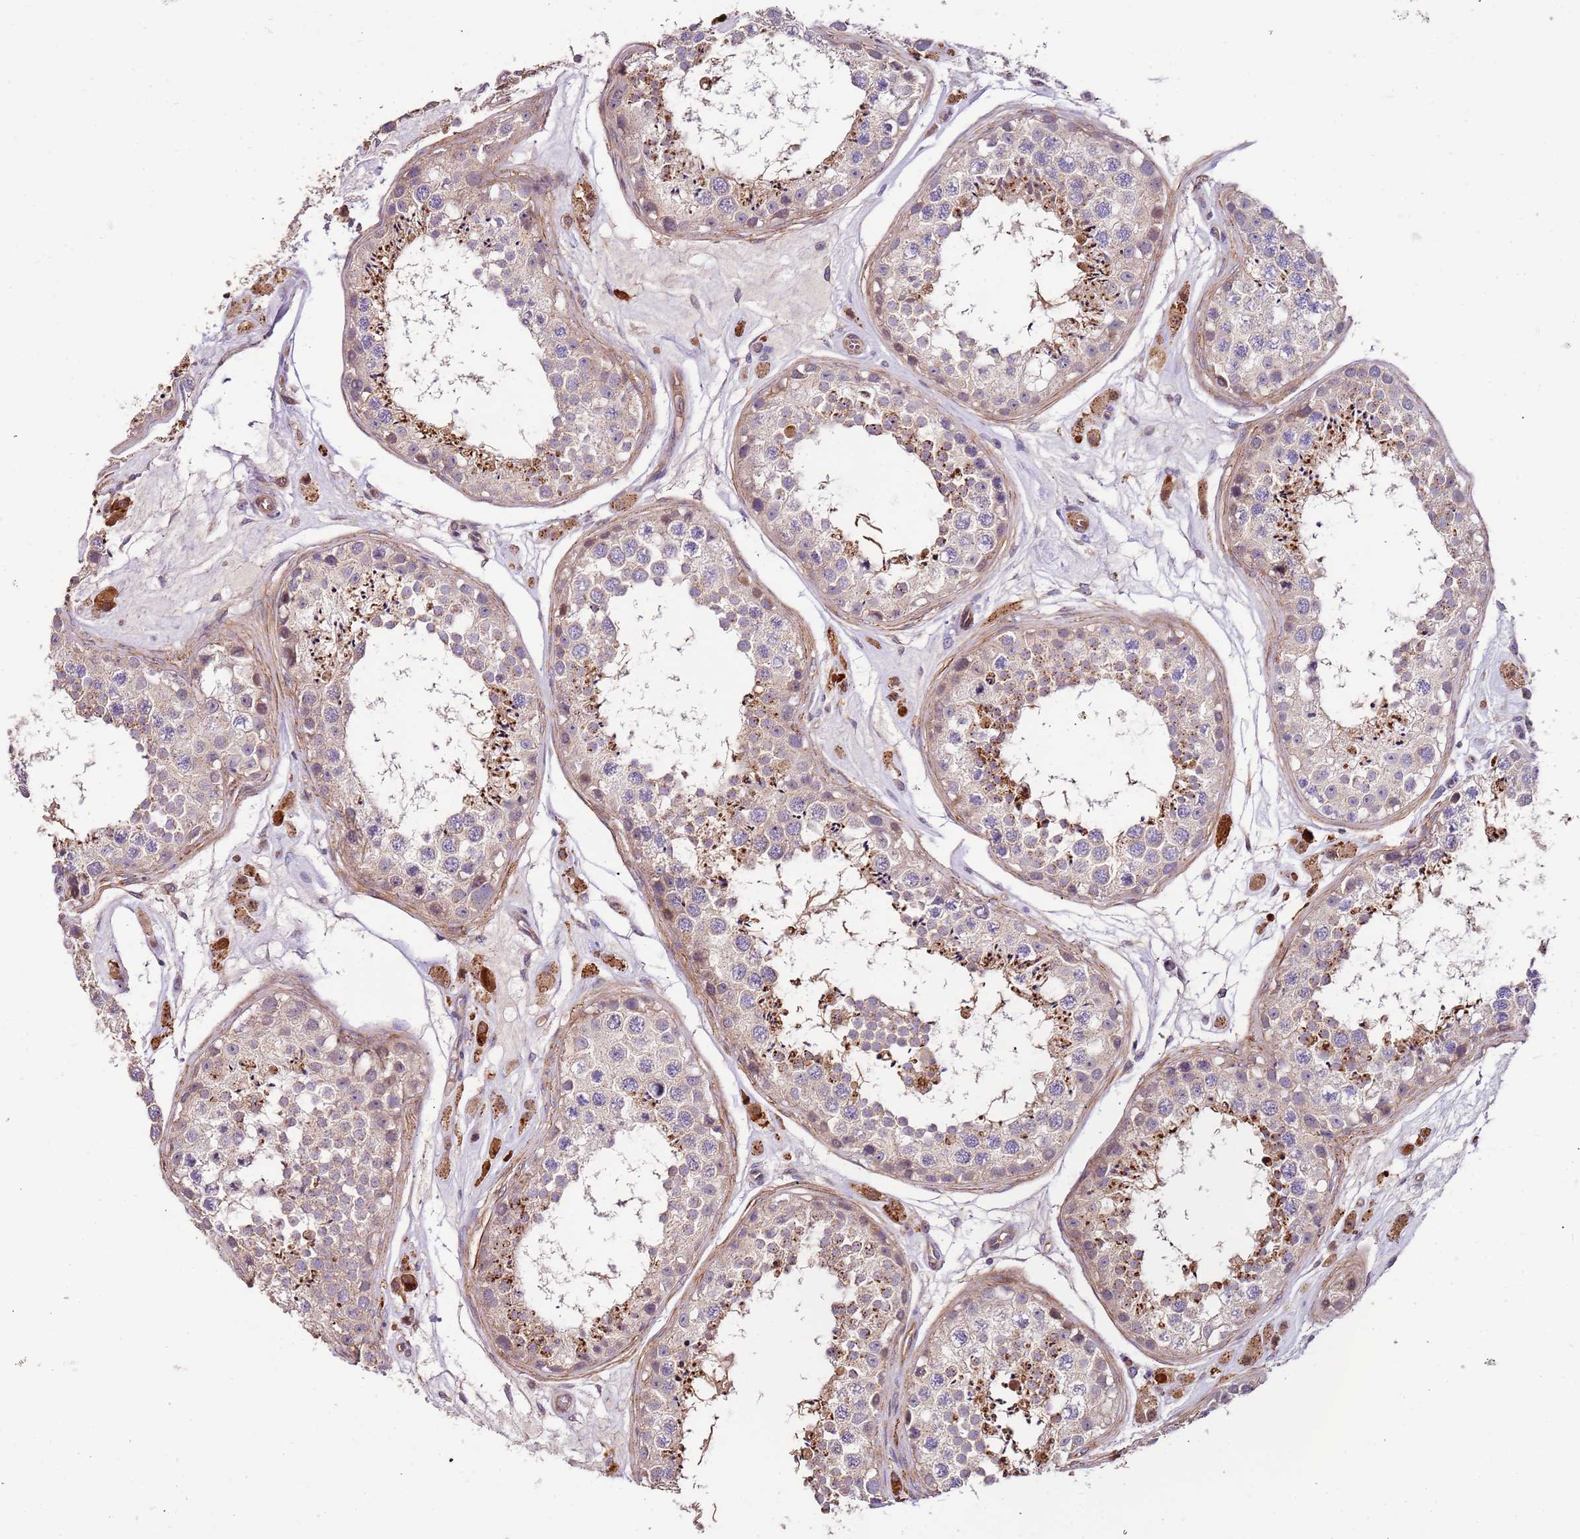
{"staining": {"intensity": "moderate", "quantity": "<25%", "location": "cytoplasmic/membranous"}, "tissue": "testis", "cell_type": "Cells in seminiferous ducts", "image_type": "normal", "snomed": [{"axis": "morphology", "description": "Normal tissue, NOS"}, {"axis": "topography", "description": "Testis"}], "caption": "Protein staining by immunohistochemistry (IHC) displays moderate cytoplasmic/membranous positivity in approximately <25% of cells in seminiferous ducts in benign testis.", "gene": "LAMB4", "patient": {"sex": "male", "age": 25}}